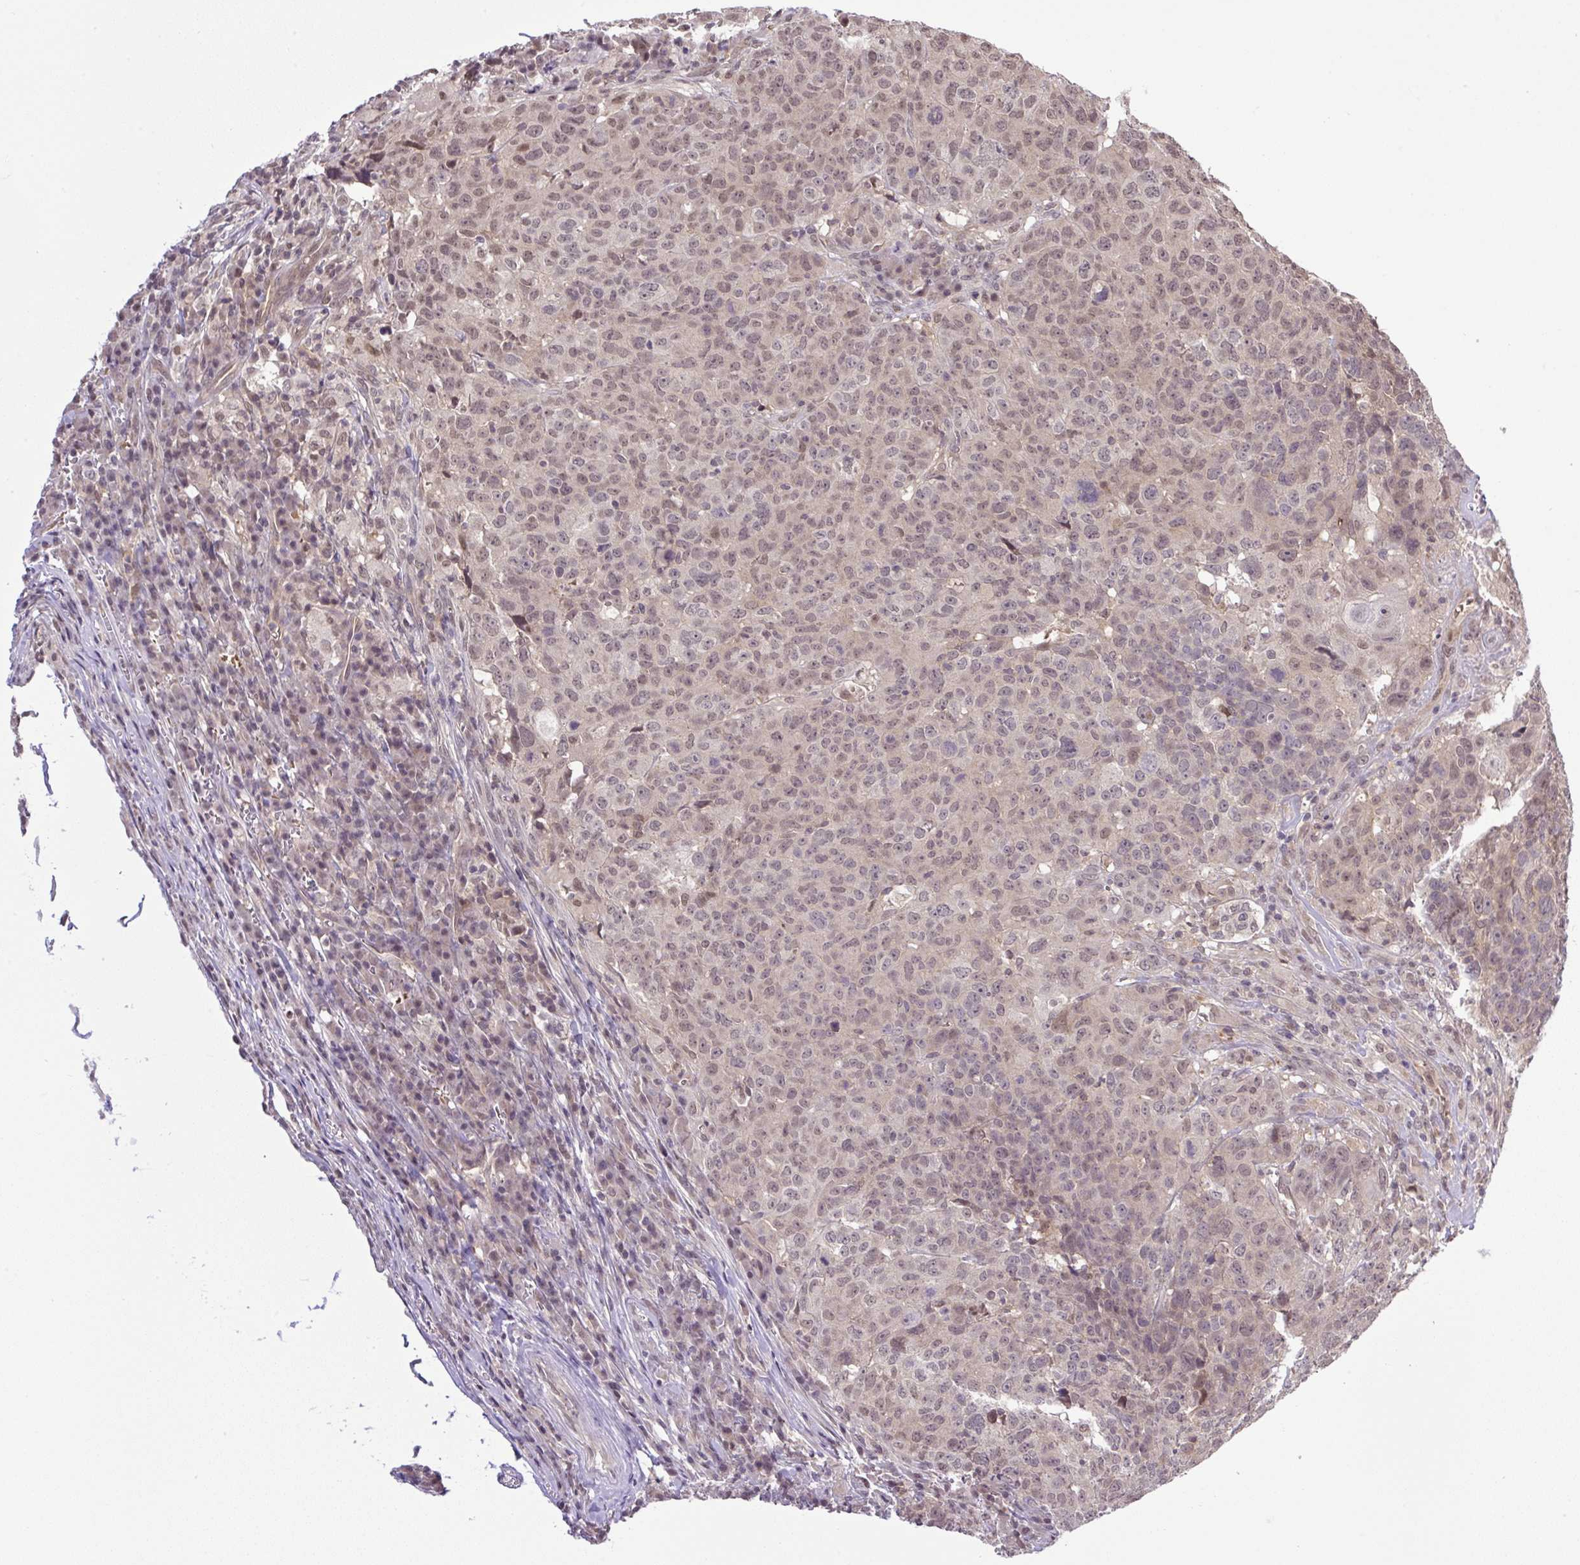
{"staining": {"intensity": "weak", "quantity": ">75%", "location": "nuclear"}, "tissue": "head and neck cancer", "cell_type": "Tumor cells", "image_type": "cancer", "snomed": [{"axis": "morphology", "description": "Normal tissue, NOS"}, {"axis": "morphology", "description": "Squamous cell carcinoma, NOS"}, {"axis": "topography", "description": "Skeletal muscle"}, {"axis": "topography", "description": "Vascular tissue"}, {"axis": "topography", "description": "Peripheral nerve tissue"}, {"axis": "topography", "description": "Head-Neck"}], "caption": "Immunohistochemistry micrograph of human head and neck cancer (squamous cell carcinoma) stained for a protein (brown), which displays low levels of weak nuclear positivity in approximately >75% of tumor cells.", "gene": "SGTA", "patient": {"sex": "male", "age": 66}}